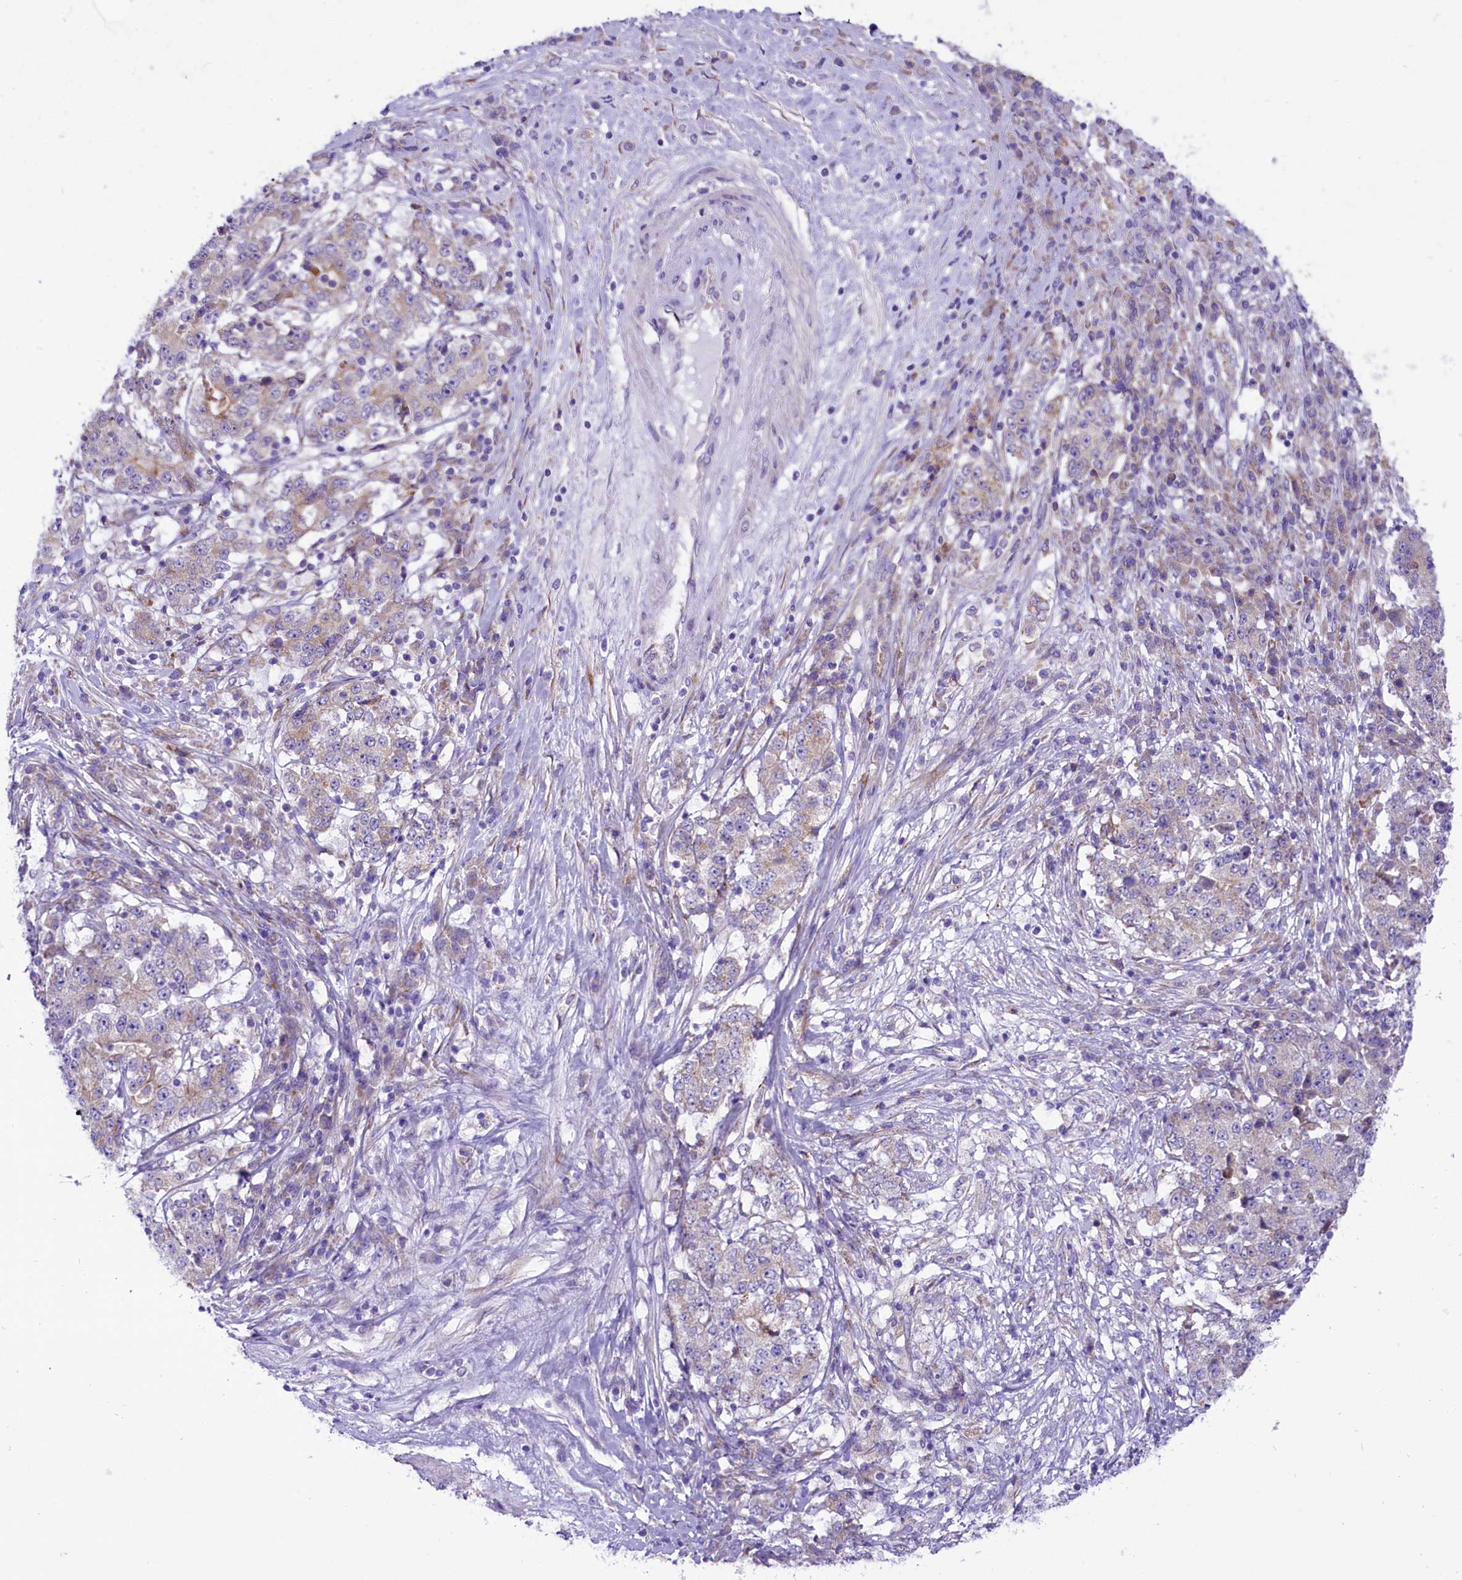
{"staining": {"intensity": "weak", "quantity": "<25%", "location": "cytoplasmic/membranous"}, "tissue": "stomach cancer", "cell_type": "Tumor cells", "image_type": "cancer", "snomed": [{"axis": "morphology", "description": "Adenocarcinoma, NOS"}, {"axis": "topography", "description": "Stomach"}], "caption": "The photomicrograph displays no staining of tumor cells in stomach cancer. (Immunohistochemistry, brightfield microscopy, high magnification).", "gene": "PTPRU", "patient": {"sex": "male", "age": 59}}